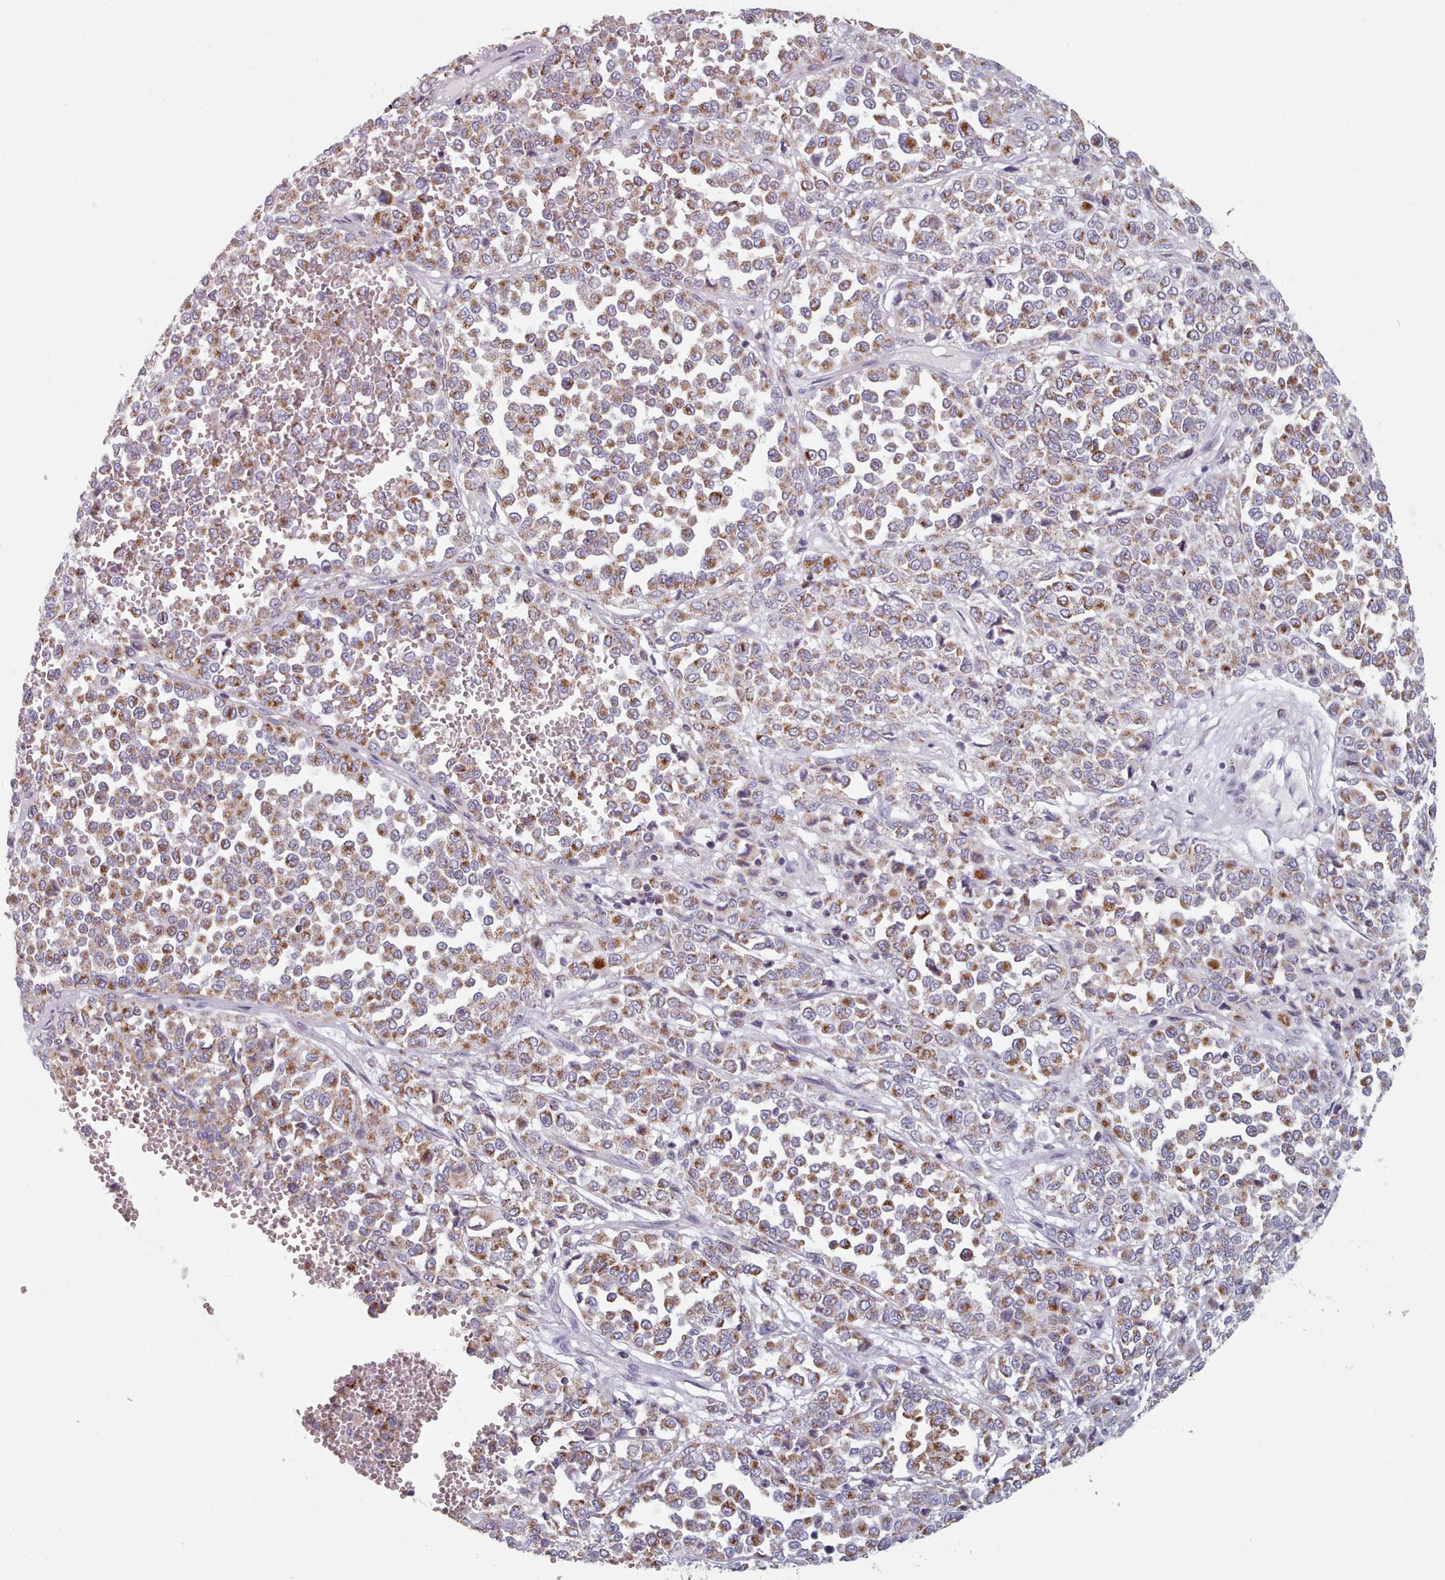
{"staining": {"intensity": "moderate", "quantity": ">75%", "location": "cytoplasmic/membranous"}, "tissue": "melanoma", "cell_type": "Tumor cells", "image_type": "cancer", "snomed": [{"axis": "morphology", "description": "Malignant melanoma, Metastatic site"}, {"axis": "topography", "description": "Pancreas"}], "caption": "IHC micrograph of human malignant melanoma (metastatic site) stained for a protein (brown), which exhibits medium levels of moderate cytoplasmic/membranous positivity in about >75% of tumor cells.", "gene": "FAM170B", "patient": {"sex": "female", "age": 30}}